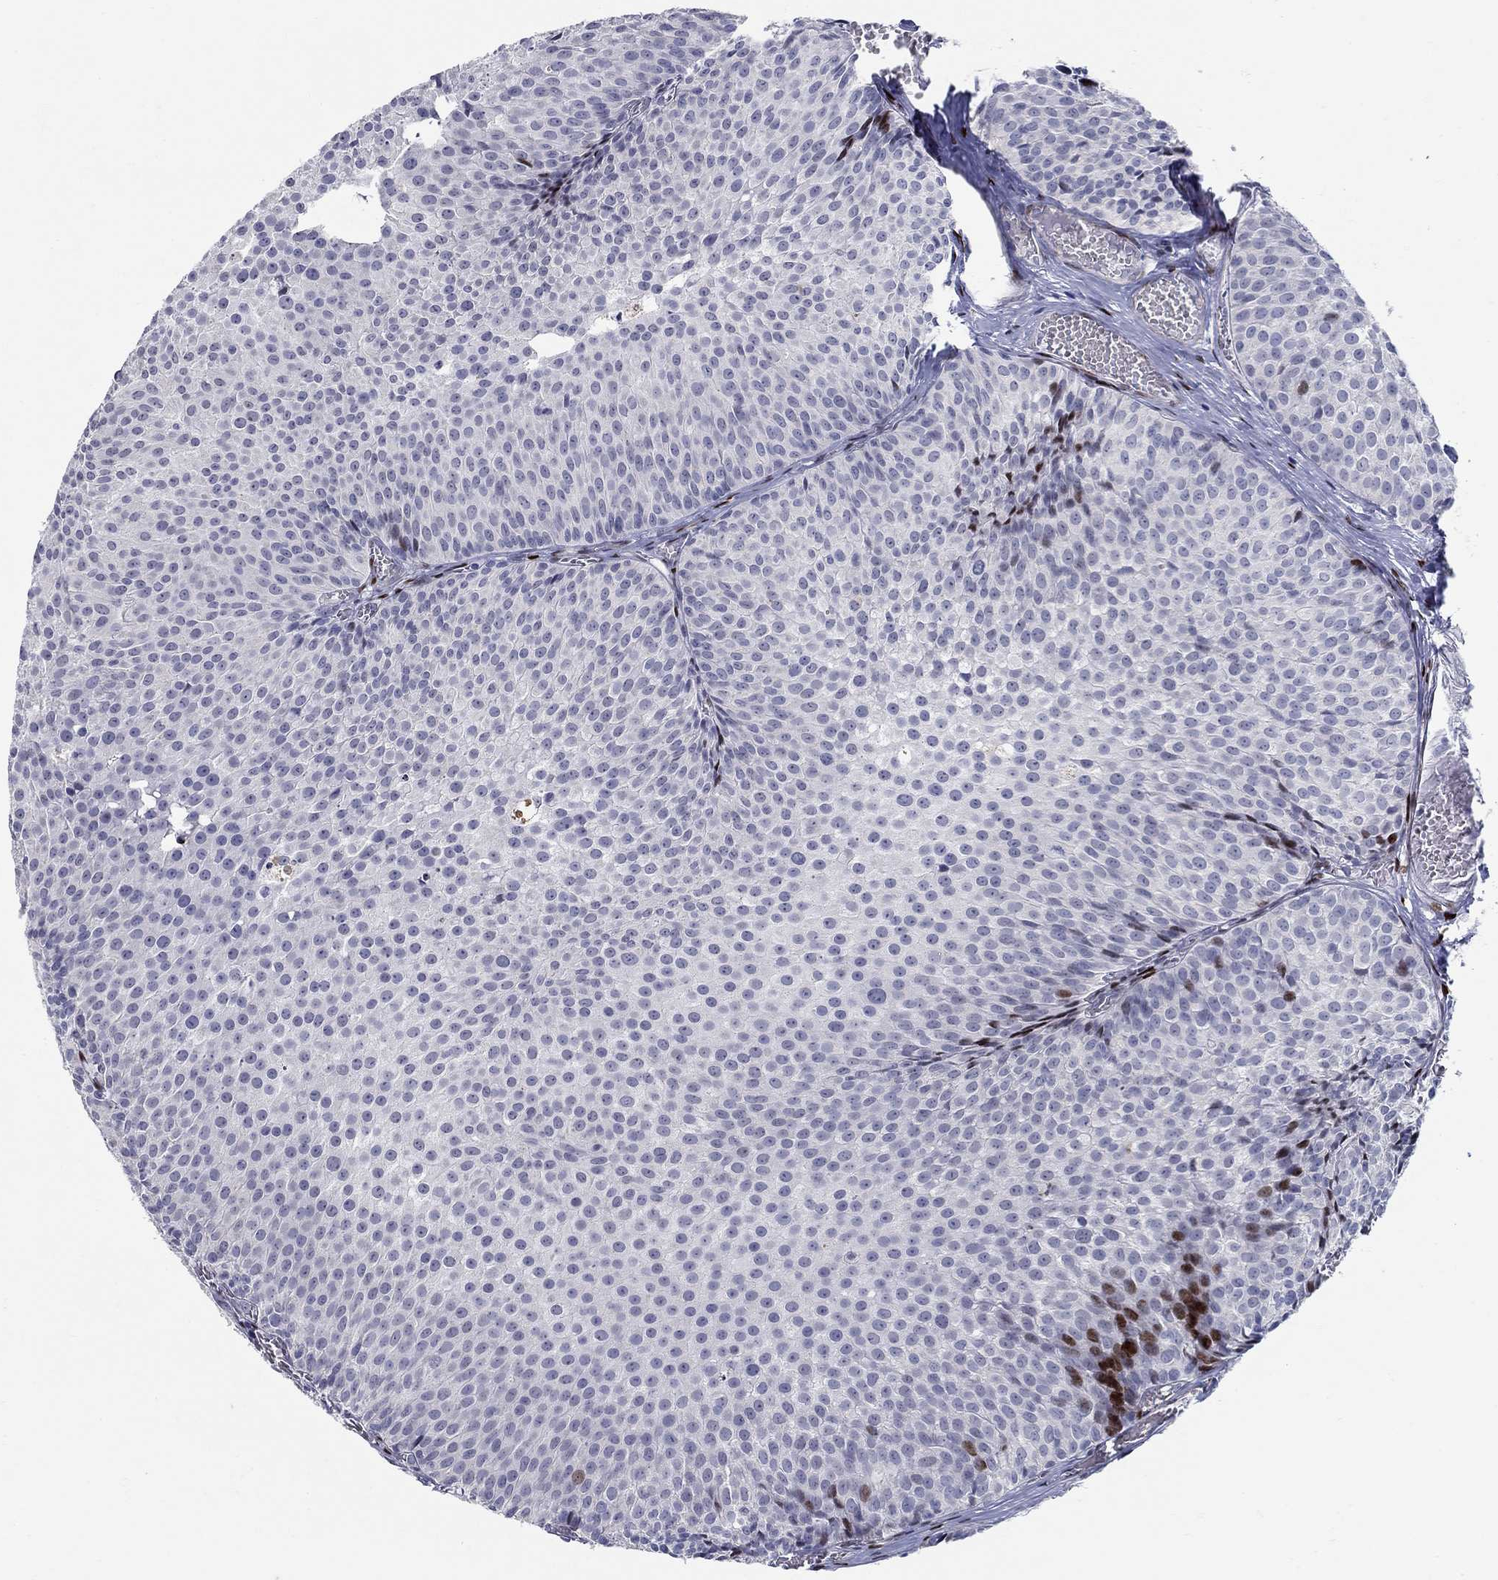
{"staining": {"intensity": "strong", "quantity": "<25%", "location": "nuclear"}, "tissue": "urothelial cancer", "cell_type": "Tumor cells", "image_type": "cancer", "snomed": [{"axis": "morphology", "description": "Urothelial carcinoma, Low grade"}, {"axis": "topography", "description": "Urinary bladder"}], "caption": "Low-grade urothelial carcinoma tissue displays strong nuclear expression in about <25% of tumor cells", "gene": "RAPGEF5", "patient": {"sex": "male", "age": 63}}